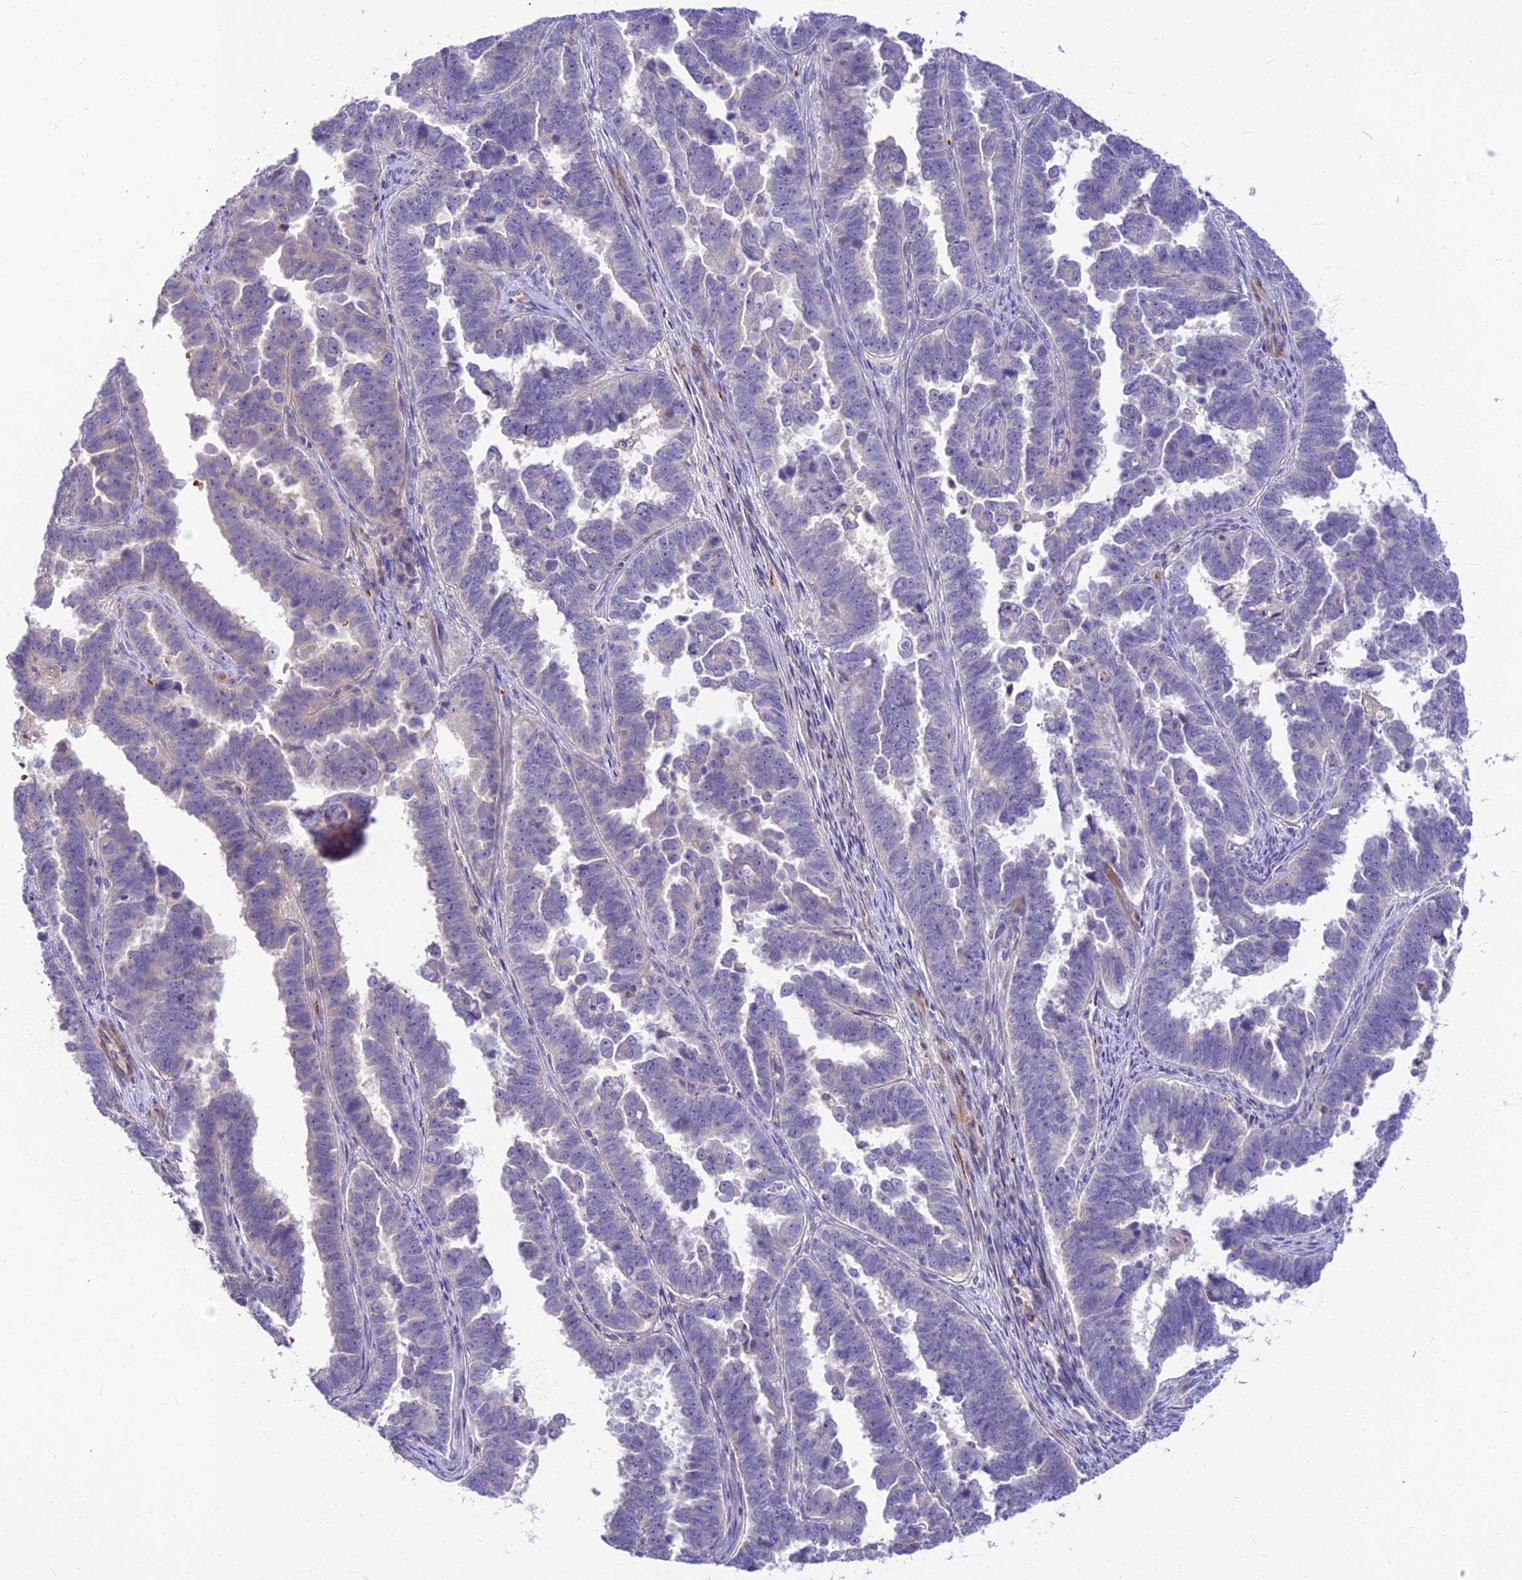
{"staining": {"intensity": "negative", "quantity": "none", "location": "none"}, "tissue": "endometrial cancer", "cell_type": "Tumor cells", "image_type": "cancer", "snomed": [{"axis": "morphology", "description": "Adenocarcinoma, NOS"}, {"axis": "topography", "description": "Endometrium"}], "caption": "IHC image of human endometrial cancer stained for a protein (brown), which displays no expression in tumor cells.", "gene": "CLIP4", "patient": {"sex": "female", "age": 75}}